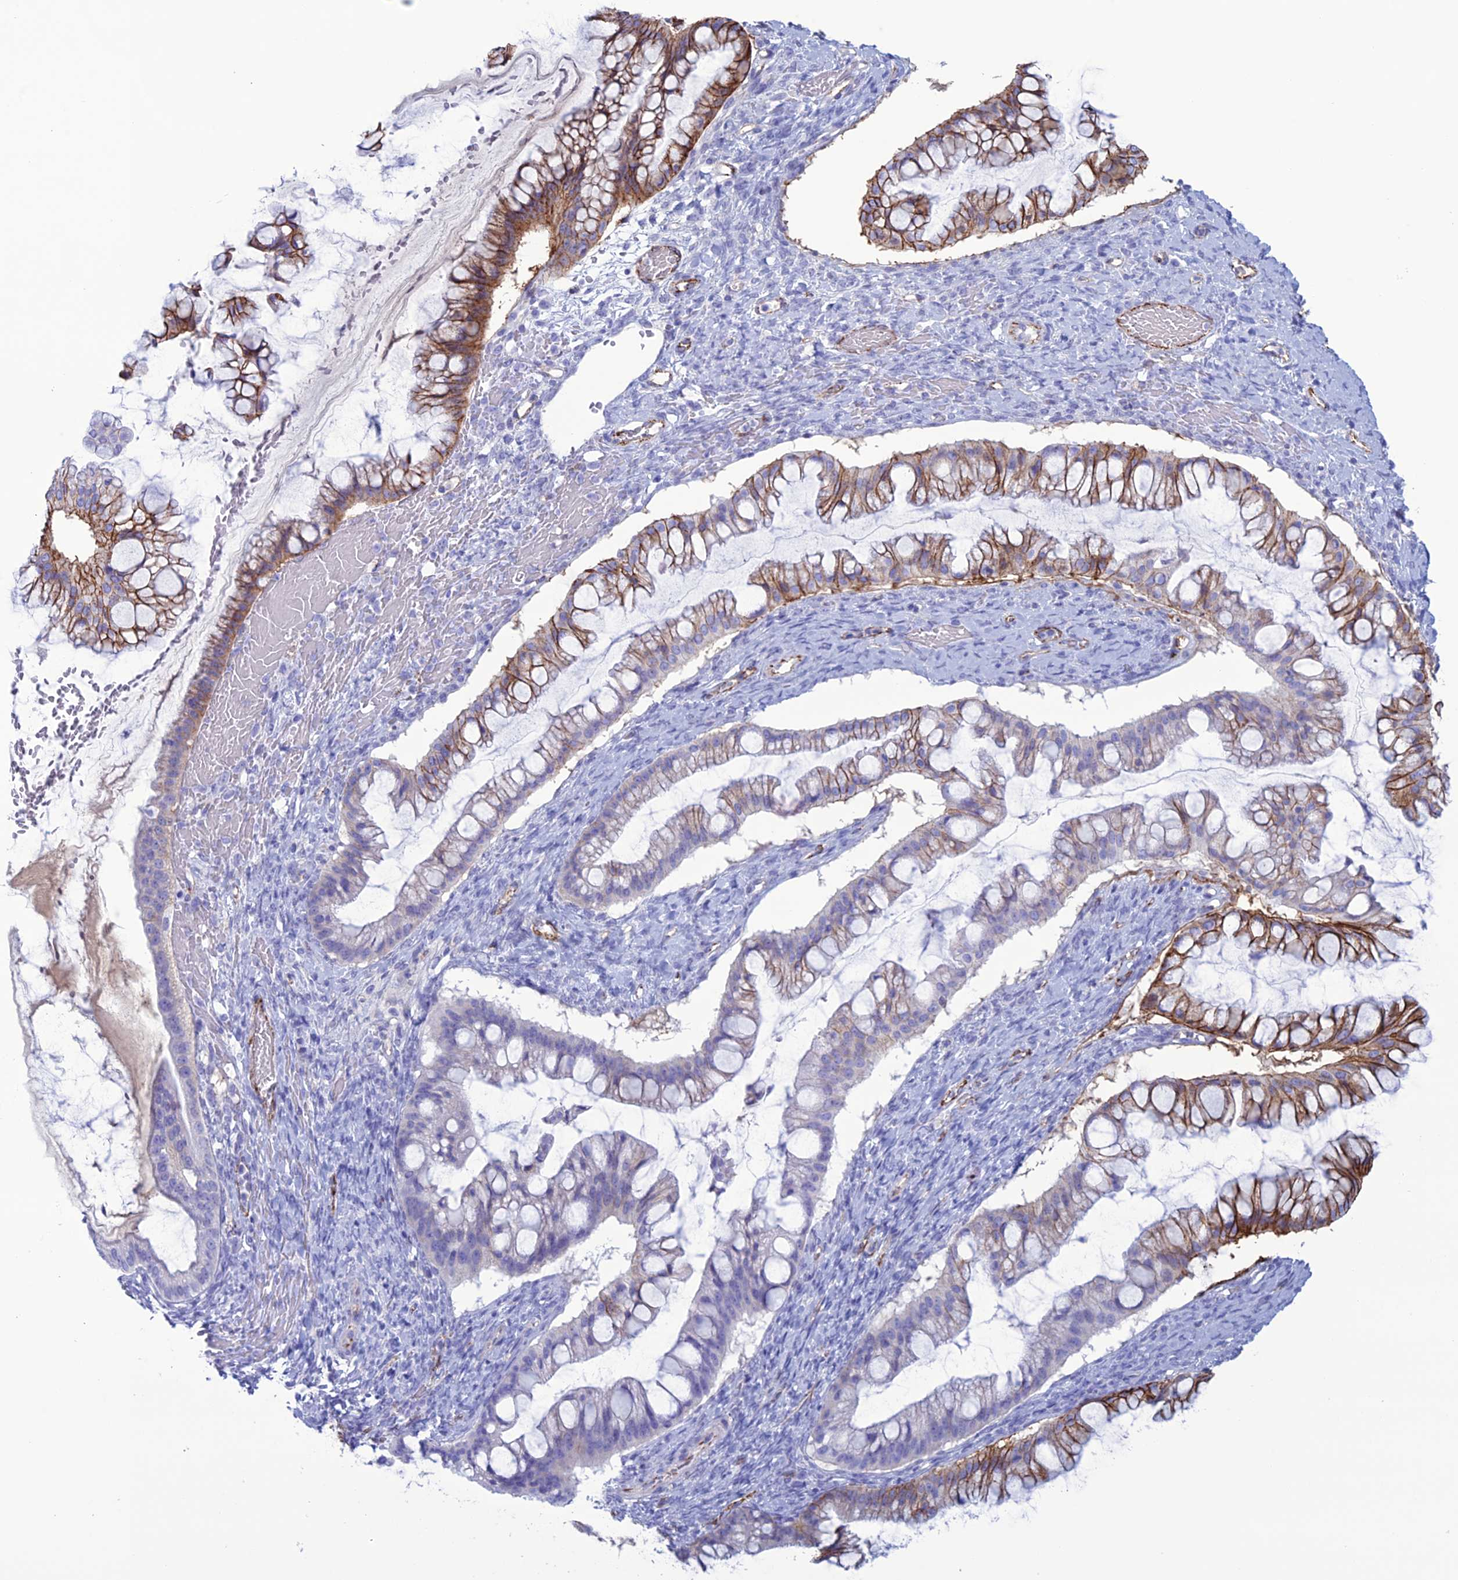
{"staining": {"intensity": "moderate", "quantity": "25%-75%", "location": "cytoplasmic/membranous"}, "tissue": "ovarian cancer", "cell_type": "Tumor cells", "image_type": "cancer", "snomed": [{"axis": "morphology", "description": "Cystadenocarcinoma, mucinous, NOS"}, {"axis": "topography", "description": "Ovary"}], "caption": "Ovarian cancer (mucinous cystadenocarcinoma) tissue shows moderate cytoplasmic/membranous positivity in about 25%-75% of tumor cells, visualized by immunohistochemistry.", "gene": "CDC42EP5", "patient": {"sex": "female", "age": 73}}